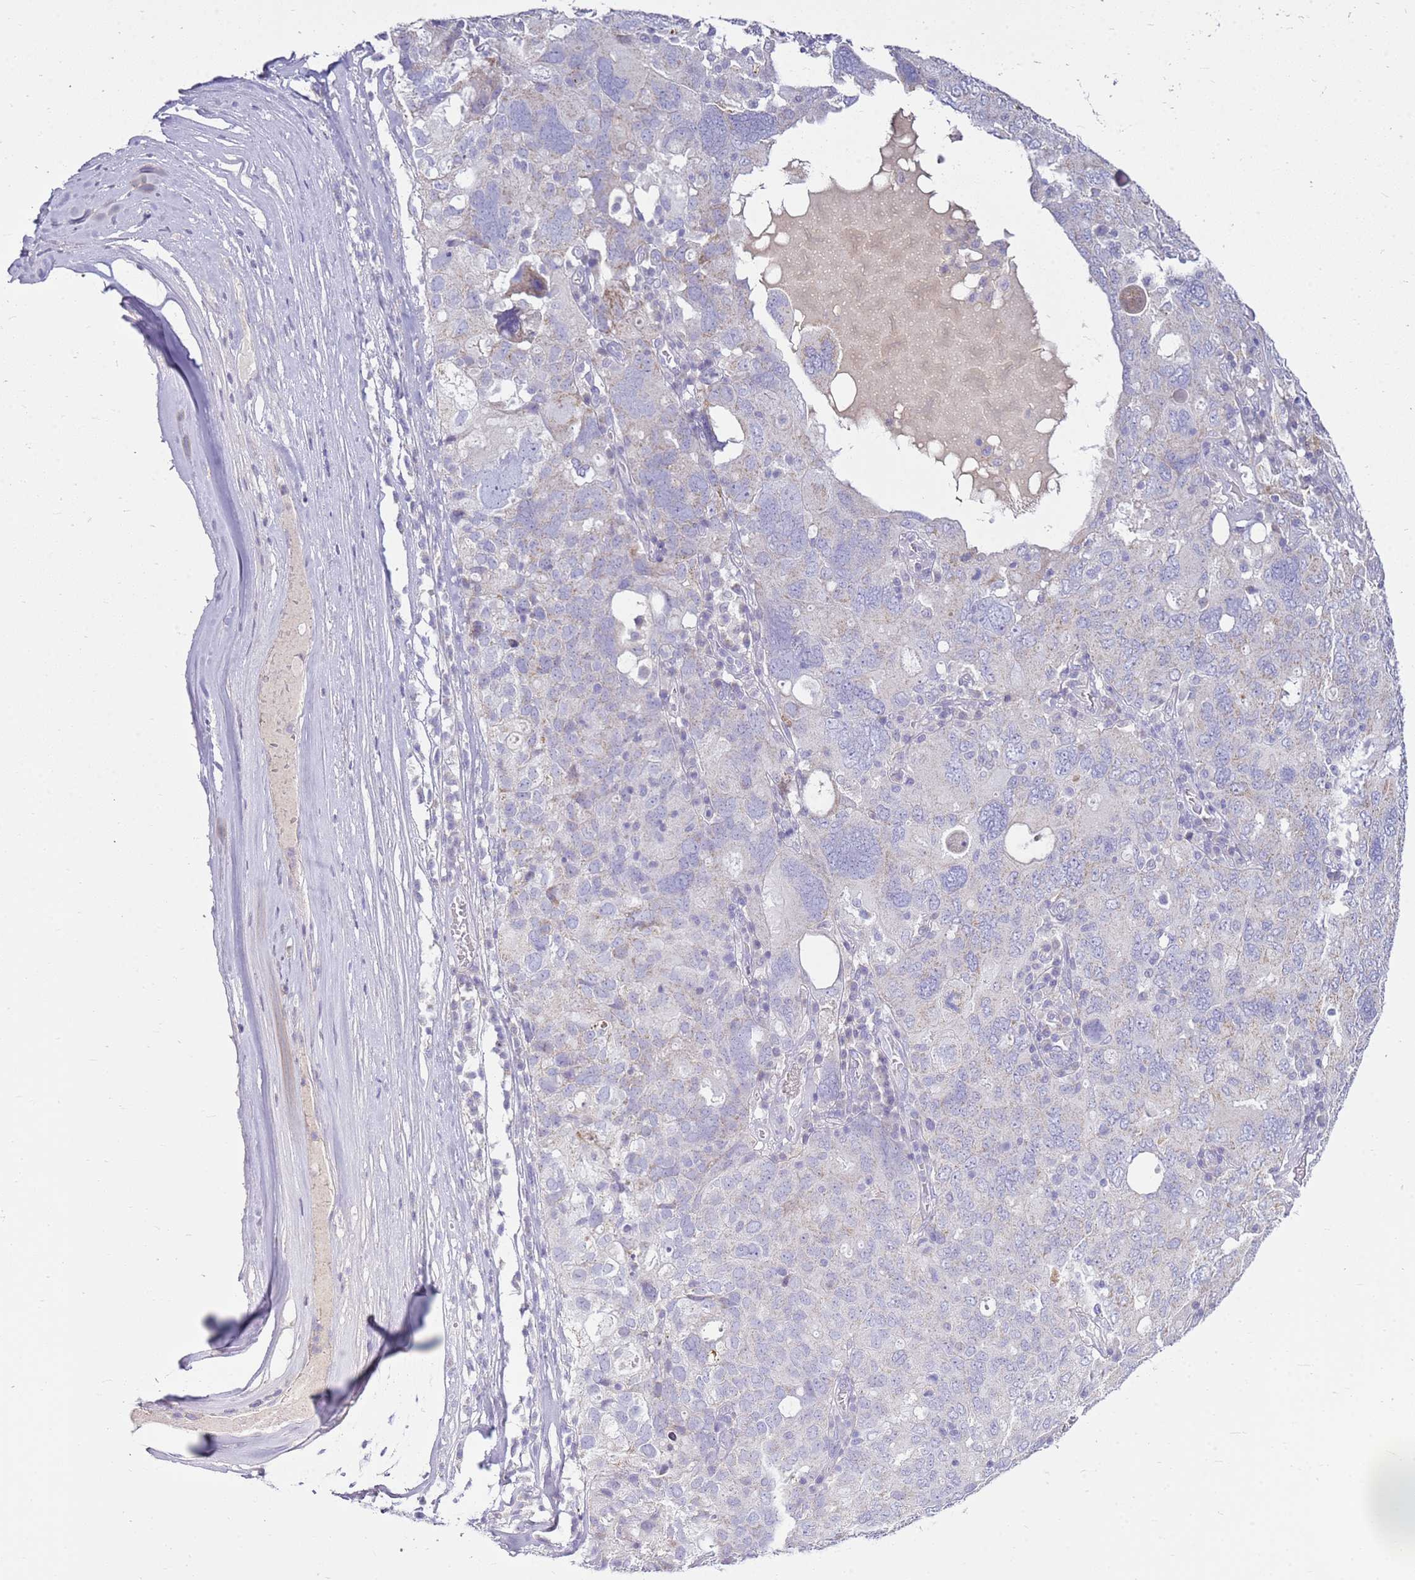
{"staining": {"intensity": "negative", "quantity": "none", "location": "none"}, "tissue": "ovarian cancer", "cell_type": "Tumor cells", "image_type": "cancer", "snomed": [{"axis": "morphology", "description": "Carcinoma, endometroid"}, {"axis": "topography", "description": "Ovary"}], "caption": "A photomicrograph of human ovarian cancer (endometroid carcinoma) is negative for staining in tumor cells. Nuclei are stained in blue.", "gene": "FABP2", "patient": {"sex": "female", "age": 62}}